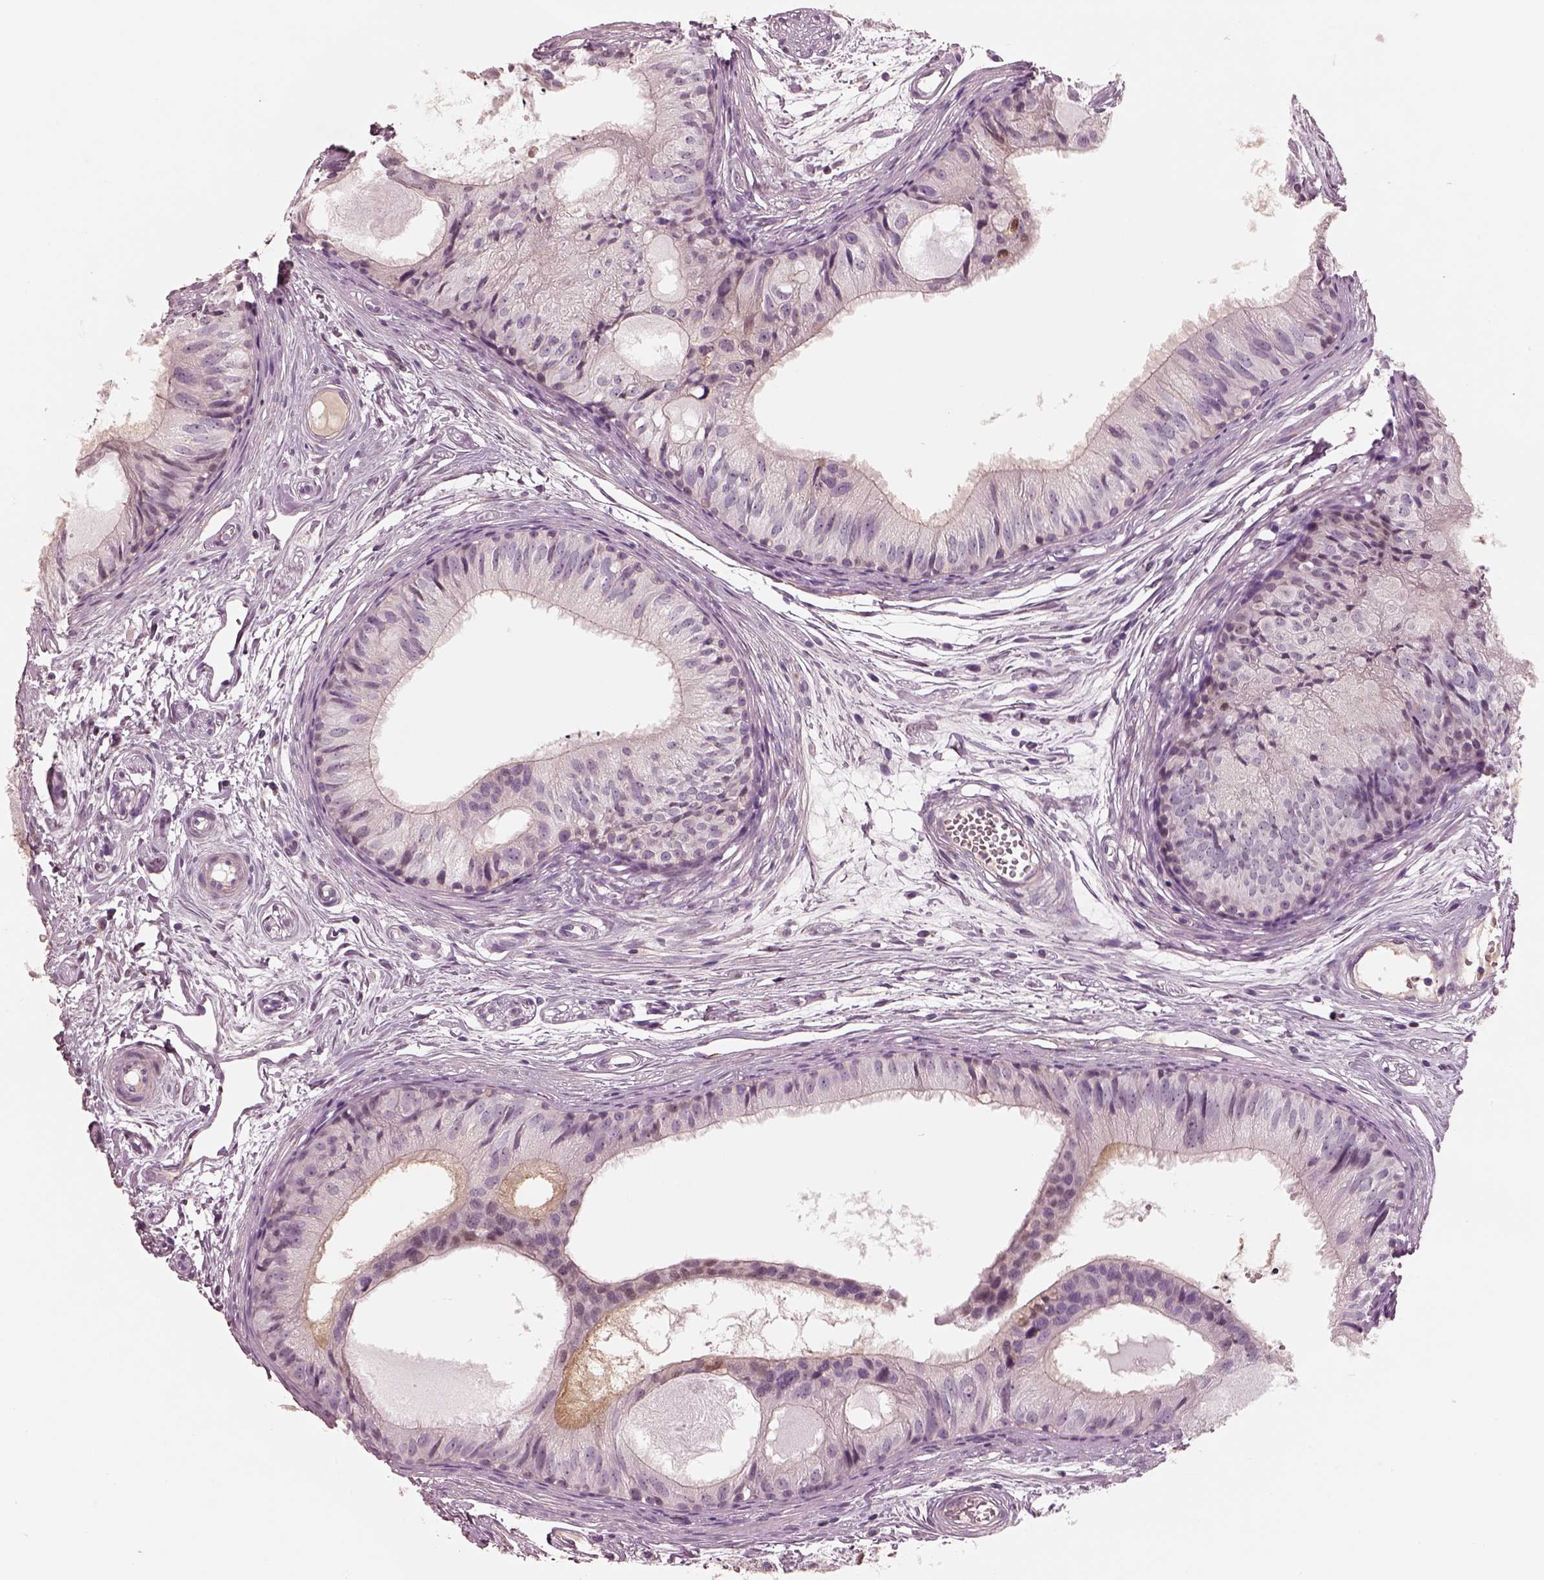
{"staining": {"intensity": "negative", "quantity": "none", "location": "none"}, "tissue": "epididymis", "cell_type": "Glandular cells", "image_type": "normal", "snomed": [{"axis": "morphology", "description": "Normal tissue, NOS"}, {"axis": "topography", "description": "Epididymis"}], "caption": "IHC histopathology image of normal human epididymis stained for a protein (brown), which exhibits no expression in glandular cells.", "gene": "SDCBP2", "patient": {"sex": "male", "age": 25}}